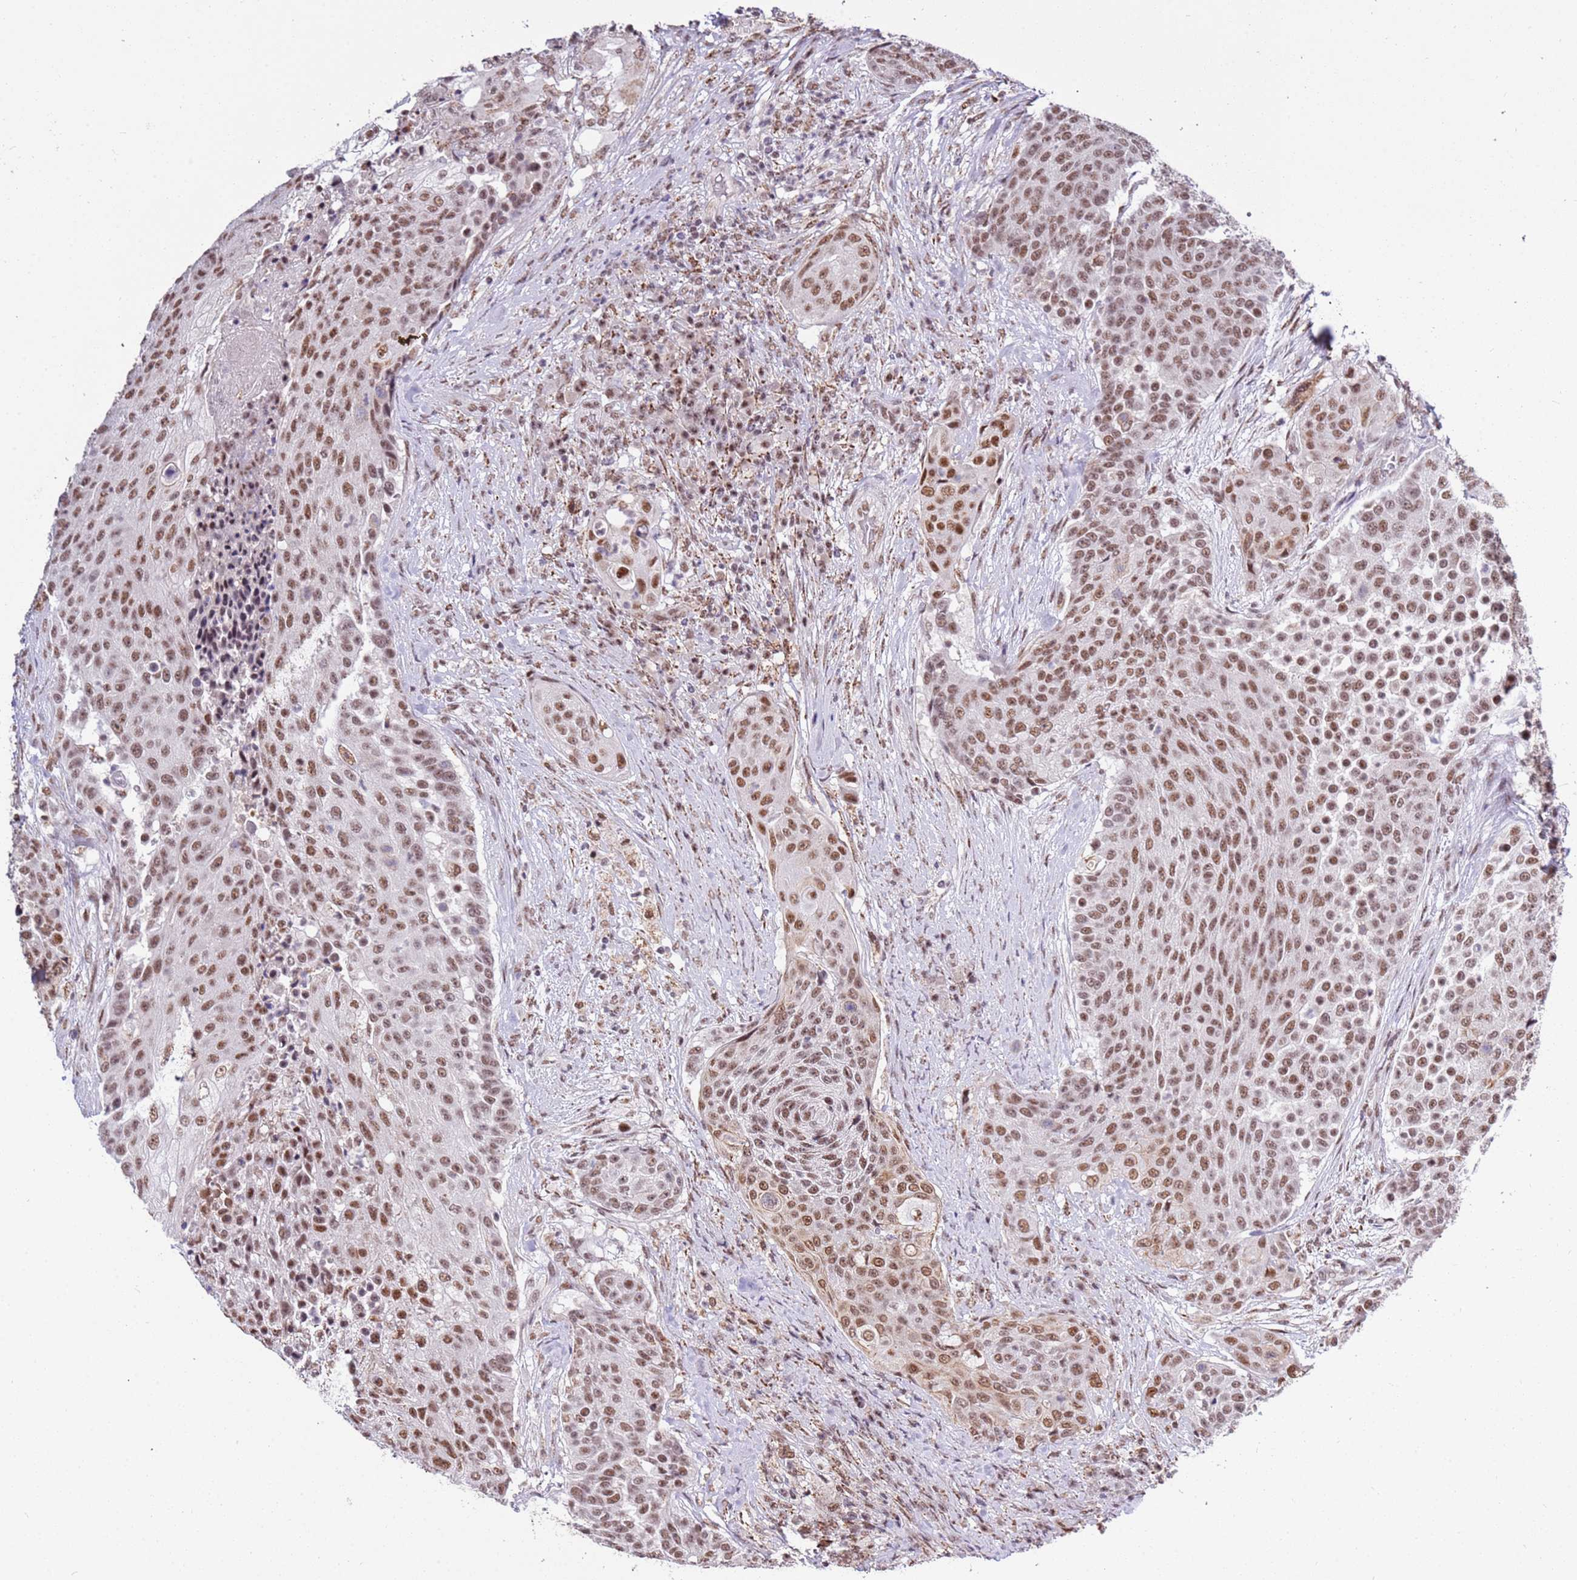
{"staining": {"intensity": "moderate", "quantity": ">75%", "location": "nuclear"}, "tissue": "urothelial cancer", "cell_type": "Tumor cells", "image_type": "cancer", "snomed": [{"axis": "morphology", "description": "Urothelial carcinoma, High grade"}, {"axis": "topography", "description": "Urinary bladder"}], "caption": "Urothelial carcinoma (high-grade) stained with DAB (3,3'-diaminobenzidine) IHC demonstrates medium levels of moderate nuclear positivity in about >75% of tumor cells.", "gene": "AKAP8L", "patient": {"sex": "female", "age": 63}}